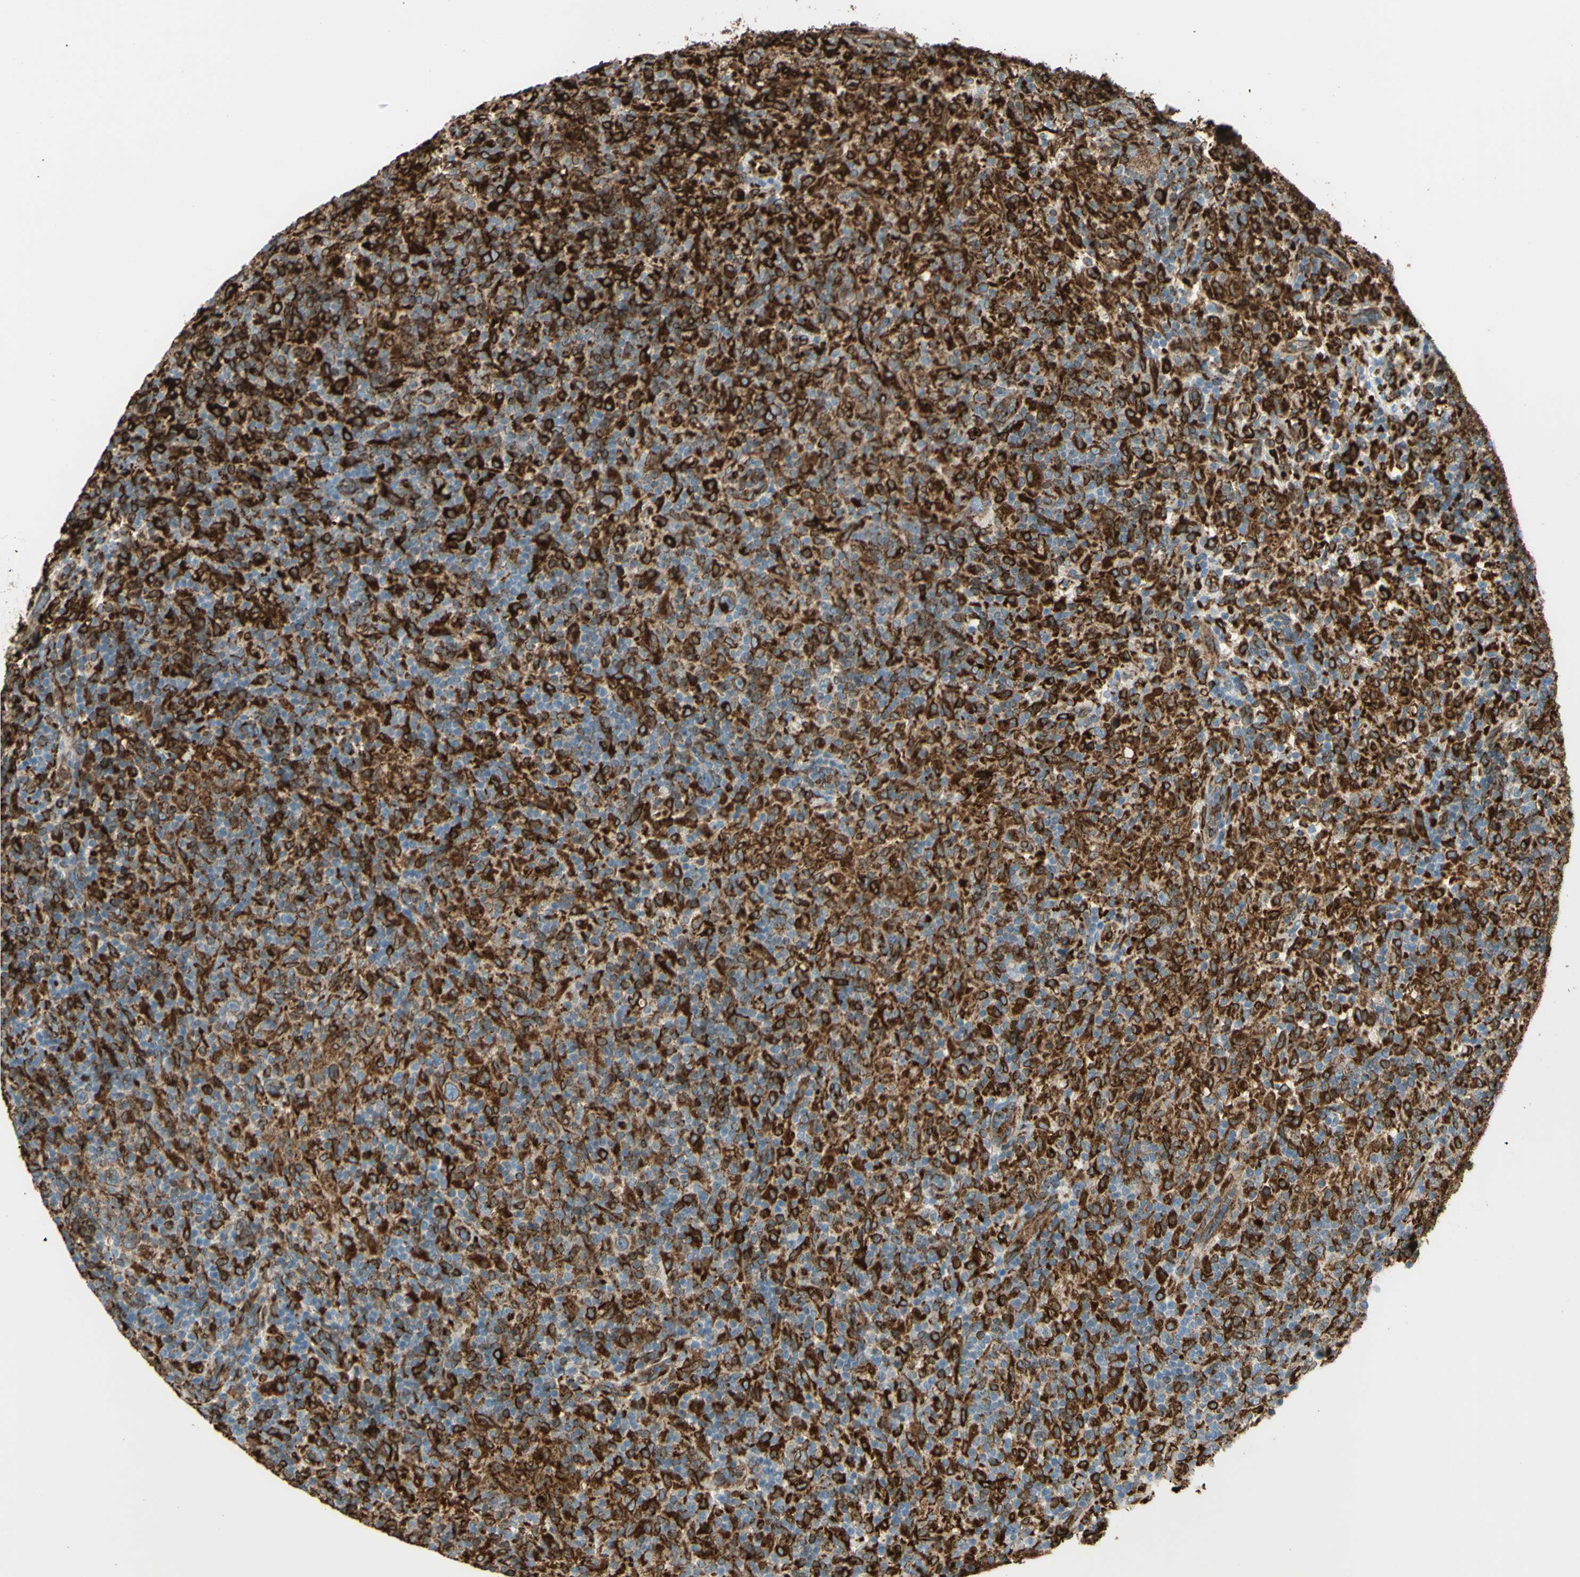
{"staining": {"intensity": "strong", "quantity": ">75%", "location": "cytoplasmic/membranous"}, "tissue": "lymphoma", "cell_type": "Tumor cells", "image_type": "cancer", "snomed": [{"axis": "morphology", "description": "Hodgkin's disease, NOS"}, {"axis": "topography", "description": "Lymph node"}], "caption": "Tumor cells demonstrate high levels of strong cytoplasmic/membranous staining in about >75% of cells in Hodgkin's disease. (DAB (3,3'-diaminobenzidine) IHC, brown staining for protein, blue staining for nuclei).", "gene": "CD74", "patient": {"sex": "male", "age": 70}}